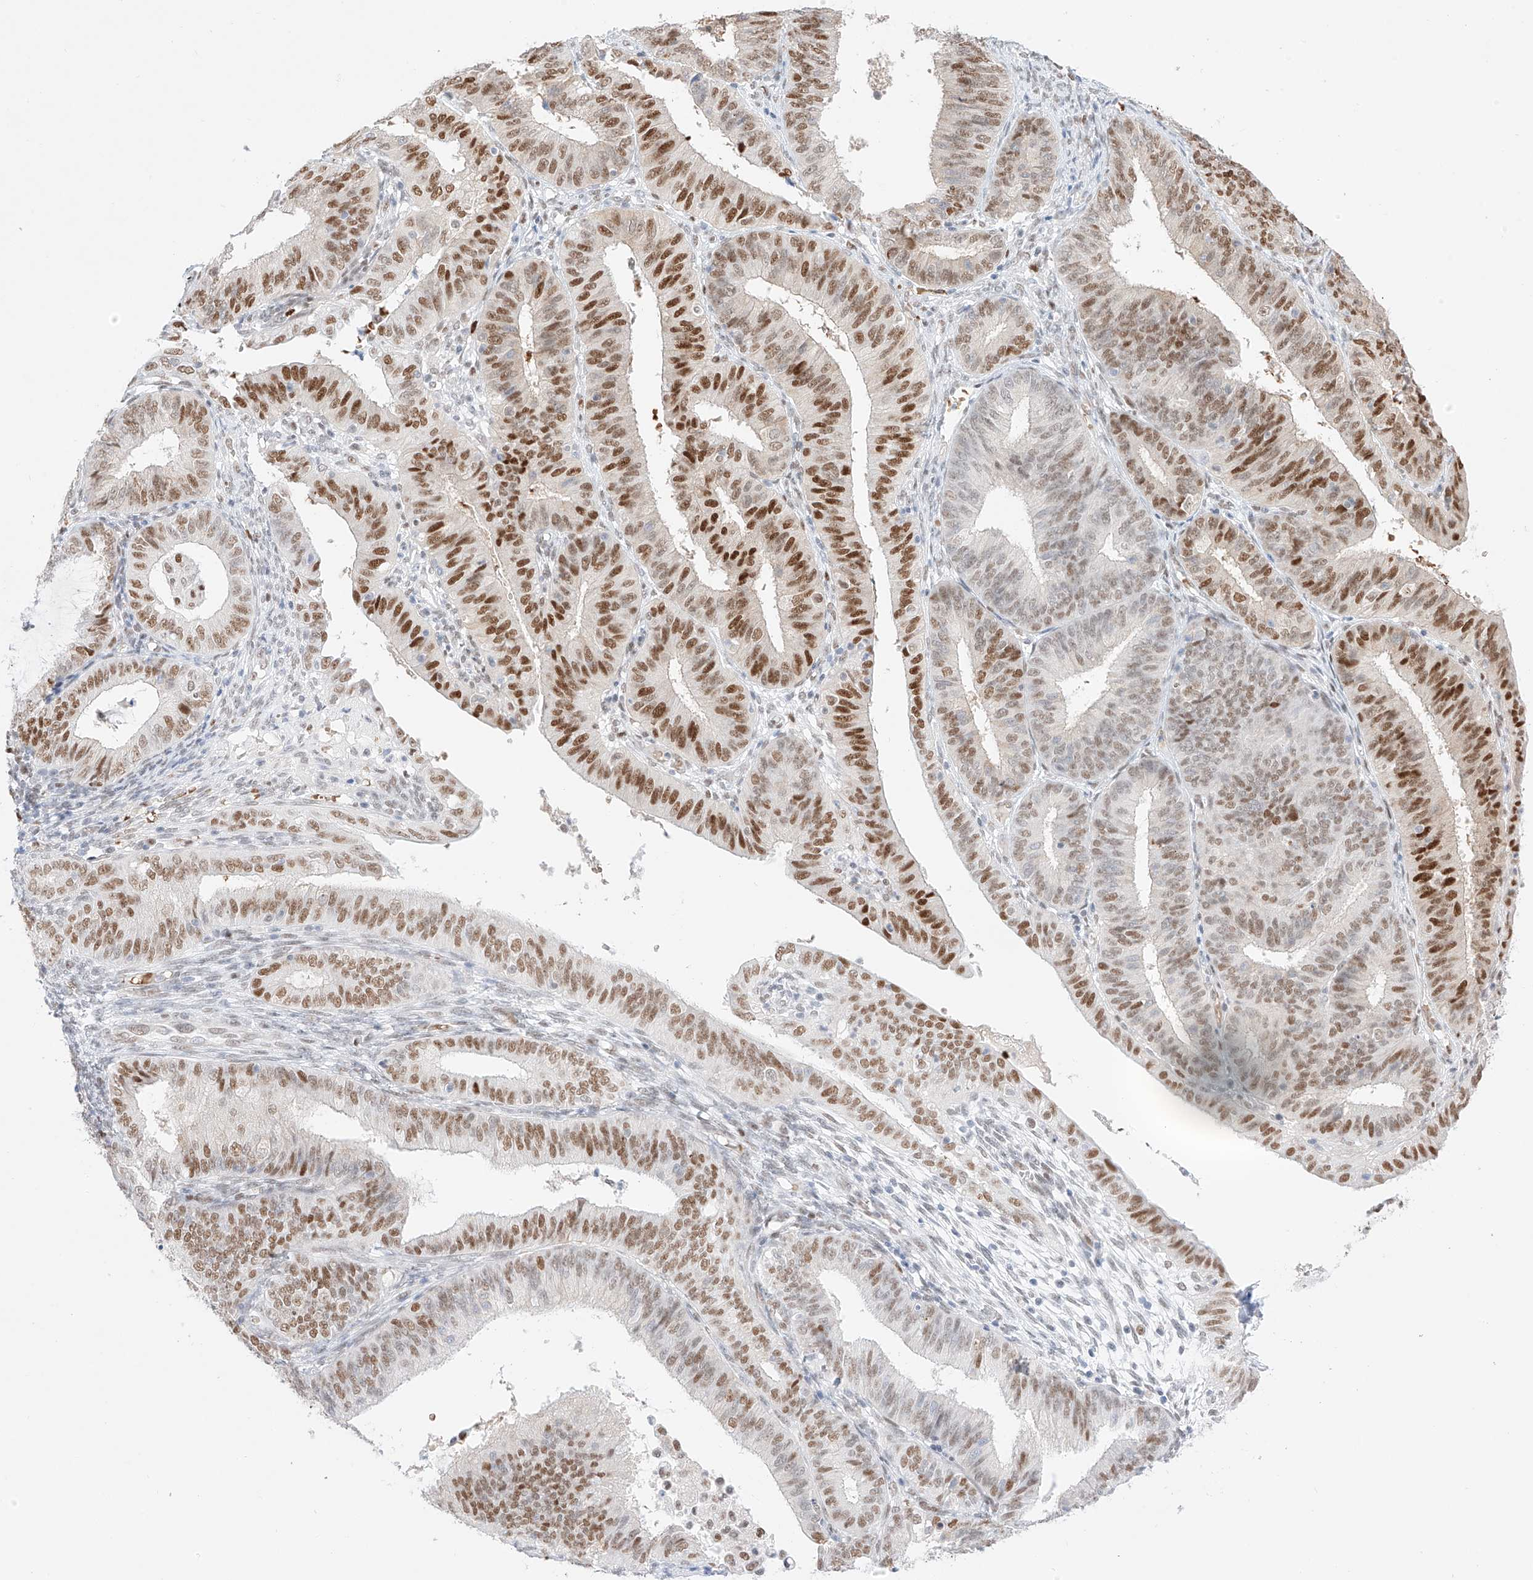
{"staining": {"intensity": "strong", "quantity": "25%-75%", "location": "nuclear"}, "tissue": "endometrial cancer", "cell_type": "Tumor cells", "image_type": "cancer", "snomed": [{"axis": "morphology", "description": "Adenocarcinoma, NOS"}, {"axis": "topography", "description": "Endometrium"}], "caption": "Immunohistochemical staining of endometrial adenocarcinoma exhibits high levels of strong nuclear protein expression in about 25%-75% of tumor cells.", "gene": "APIP", "patient": {"sex": "female", "age": 51}}